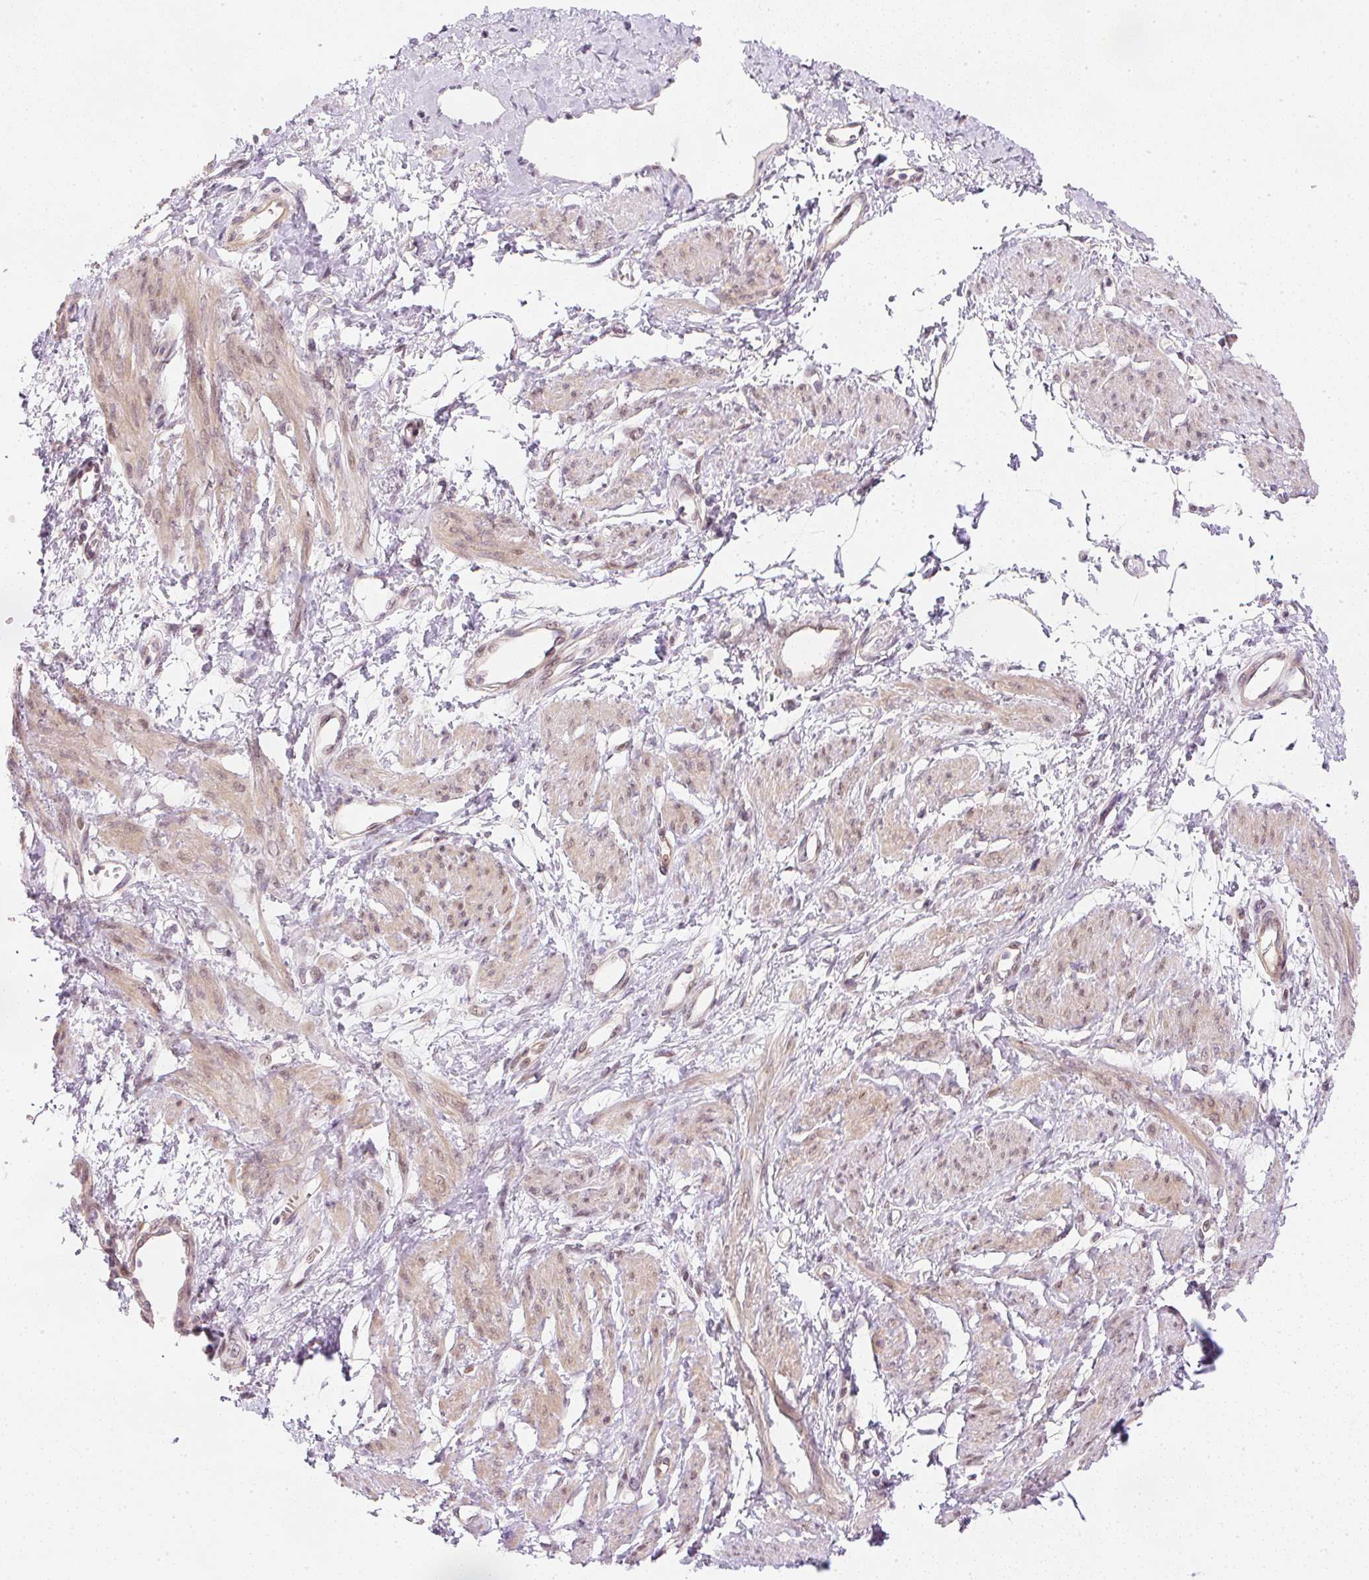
{"staining": {"intensity": "weak", "quantity": "25%-75%", "location": "cytoplasmic/membranous,nuclear"}, "tissue": "smooth muscle", "cell_type": "Smooth muscle cells", "image_type": "normal", "snomed": [{"axis": "morphology", "description": "Normal tissue, NOS"}, {"axis": "topography", "description": "Smooth muscle"}, {"axis": "topography", "description": "Uterus"}], "caption": "Weak cytoplasmic/membranous,nuclear staining is seen in about 25%-75% of smooth muscle cells in normal smooth muscle. (IHC, brightfield microscopy, high magnification).", "gene": "DPPA4", "patient": {"sex": "female", "age": 39}}